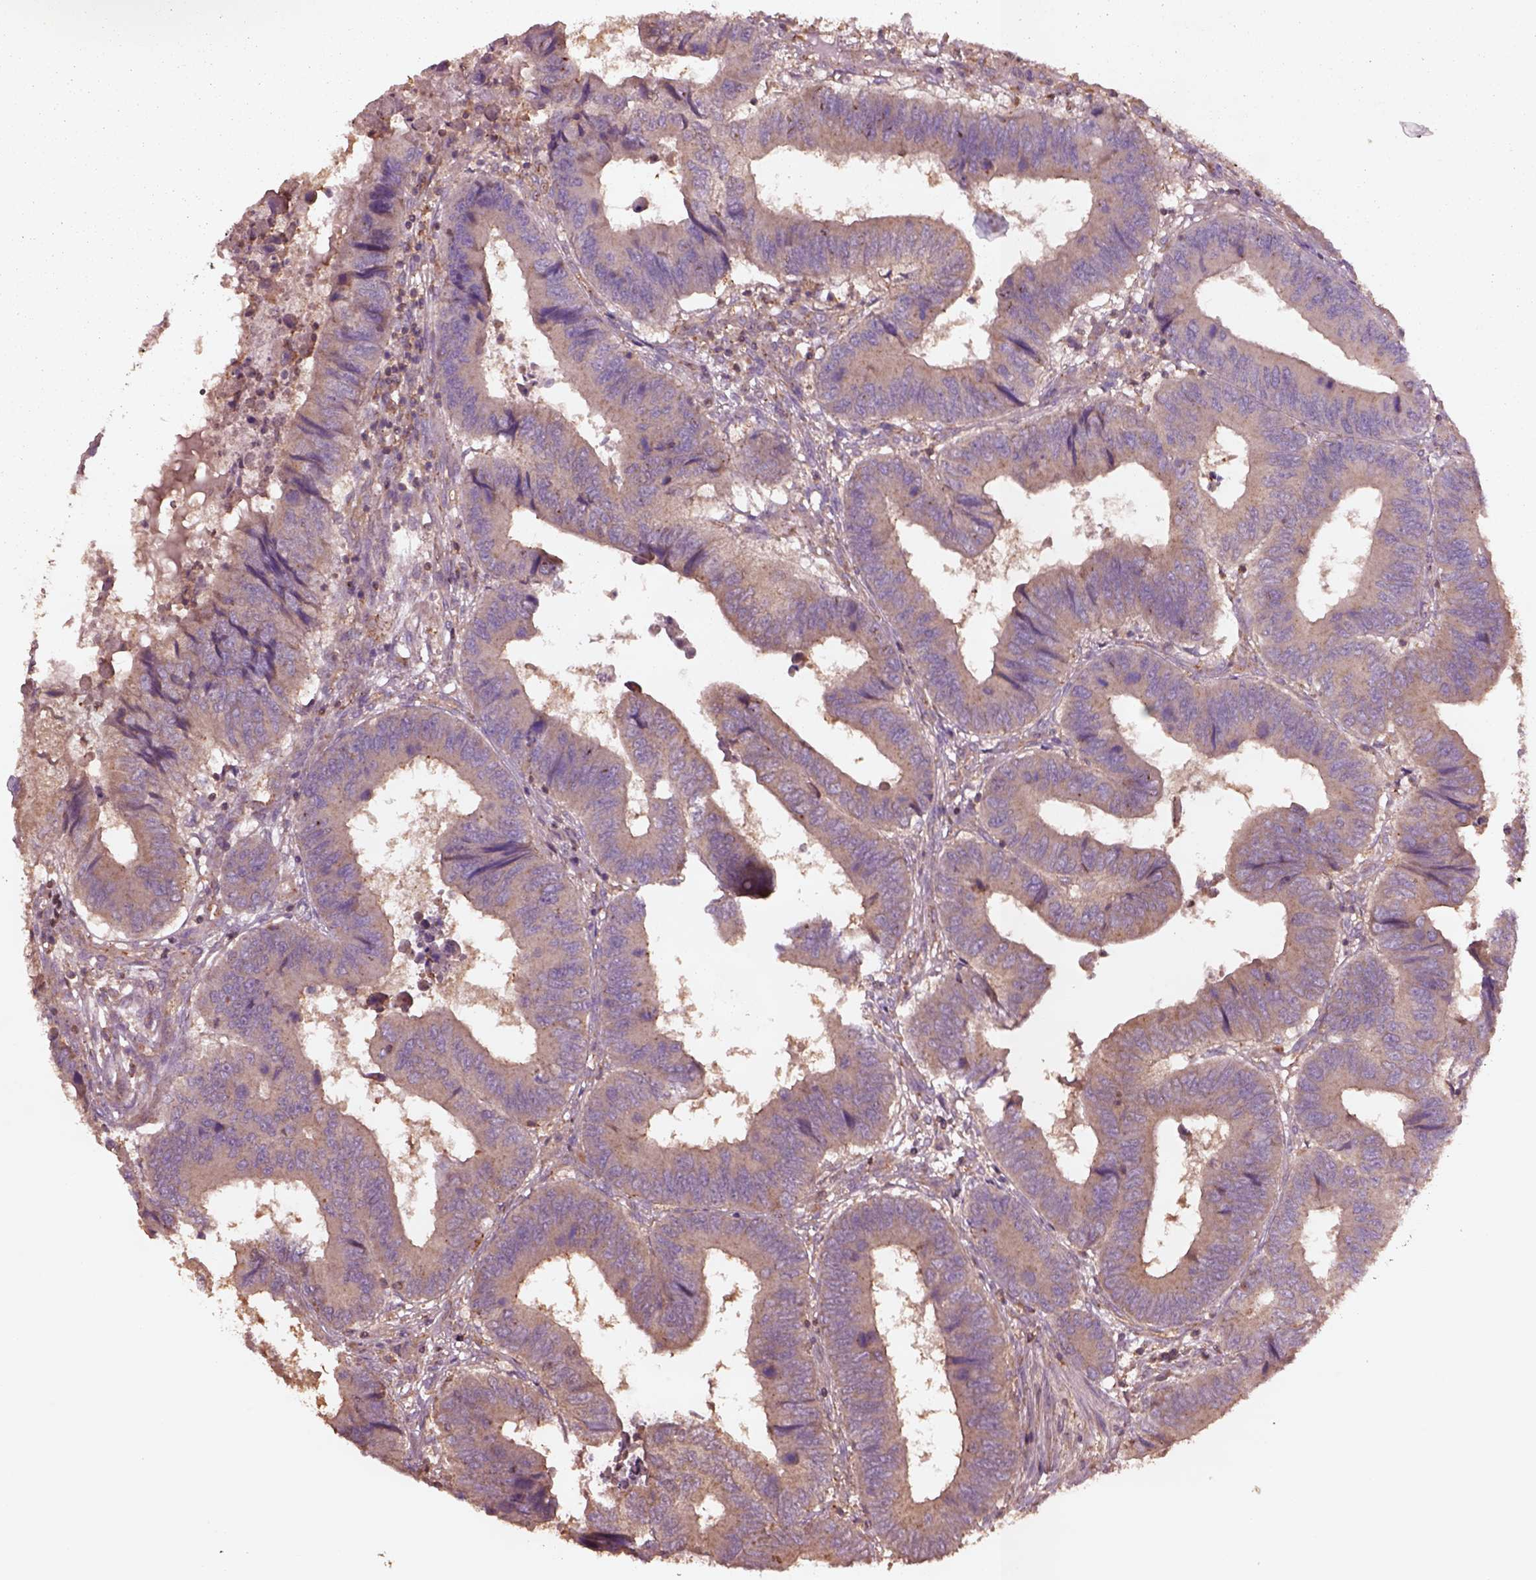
{"staining": {"intensity": "weak", "quantity": ">75%", "location": "cytoplasmic/membranous"}, "tissue": "colorectal cancer", "cell_type": "Tumor cells", "image_type": "cancer", "snomed": [{"axis": "morphology", "description": "Adenocarcinoma, NOS"}, {"axis": "topography", "description": "Colon"}], "caption": "Immunohistochemistry photomicrograph of neoplastic tissue: adenocarcinoma (colorectal) stained using immunohistochemistry (IHC) exhibits low levels of weak protein expression localized specifically in the cytoplasmic/membranous of tumor cells, appearing as a cytoplasmic/membranous brown color.", "gene": "TRADD", "patient": {"sex": "male", "age": 53}}